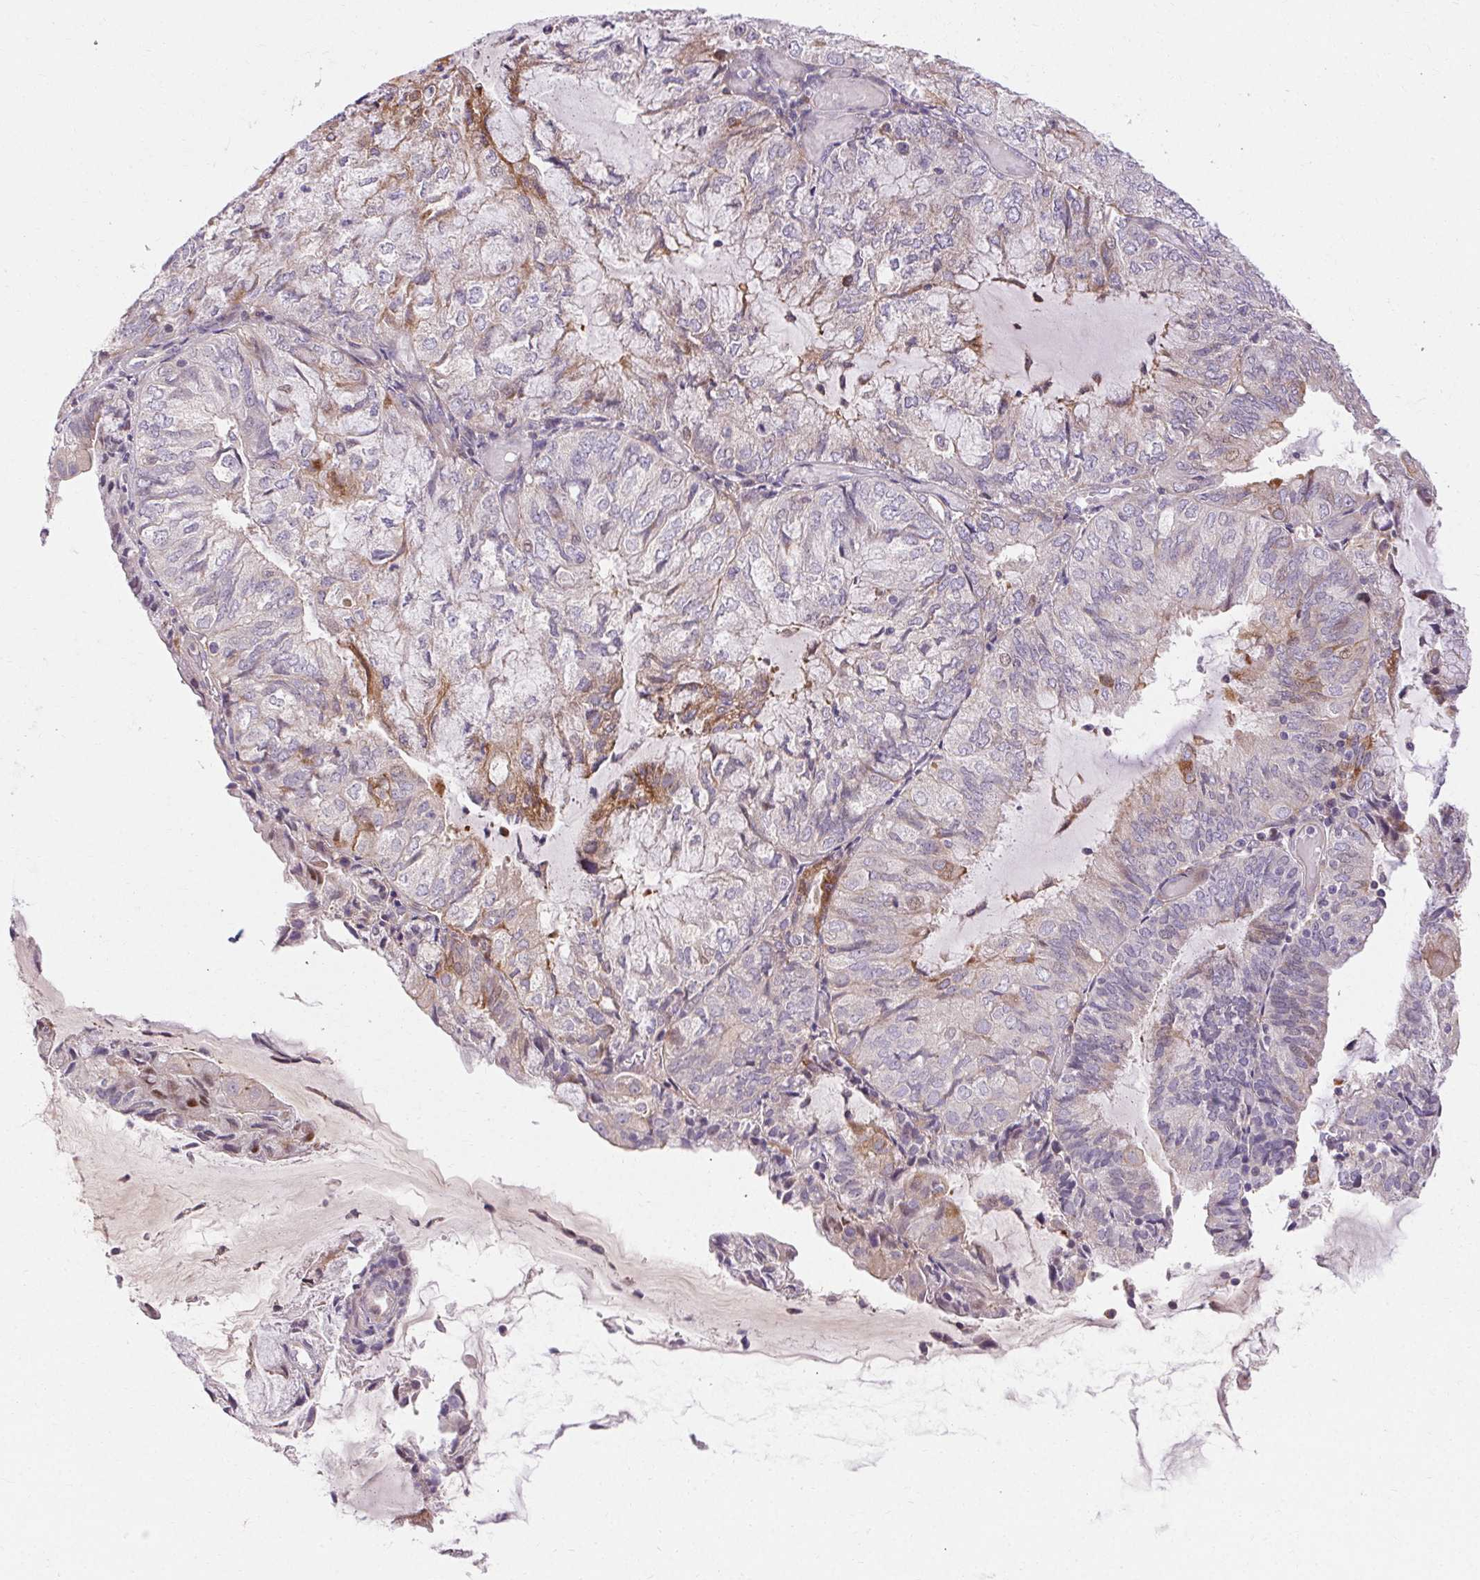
{"staining": {"intensity": "moderate", "quantity": "<25%", "location": "cytoplasmic/membranous"}, "tissue": "endometrial cancer", "cell_type": "Tumor cells", "image_type": "cancer", "snomed": [{"axis": "morphology", "description": "Adenocarcinoma, NOS"}, {"axis": "topography", "description": "Endometrium"}], "caption": "Approximately <25% of tumor cells in endometrial cancer reveal moderate cytoplasmic/membranous protein expression as visualized by brown immunohistochemical staining.", "gene": "TMEM52B", "patient": {"sex": "female", "age": 81}}